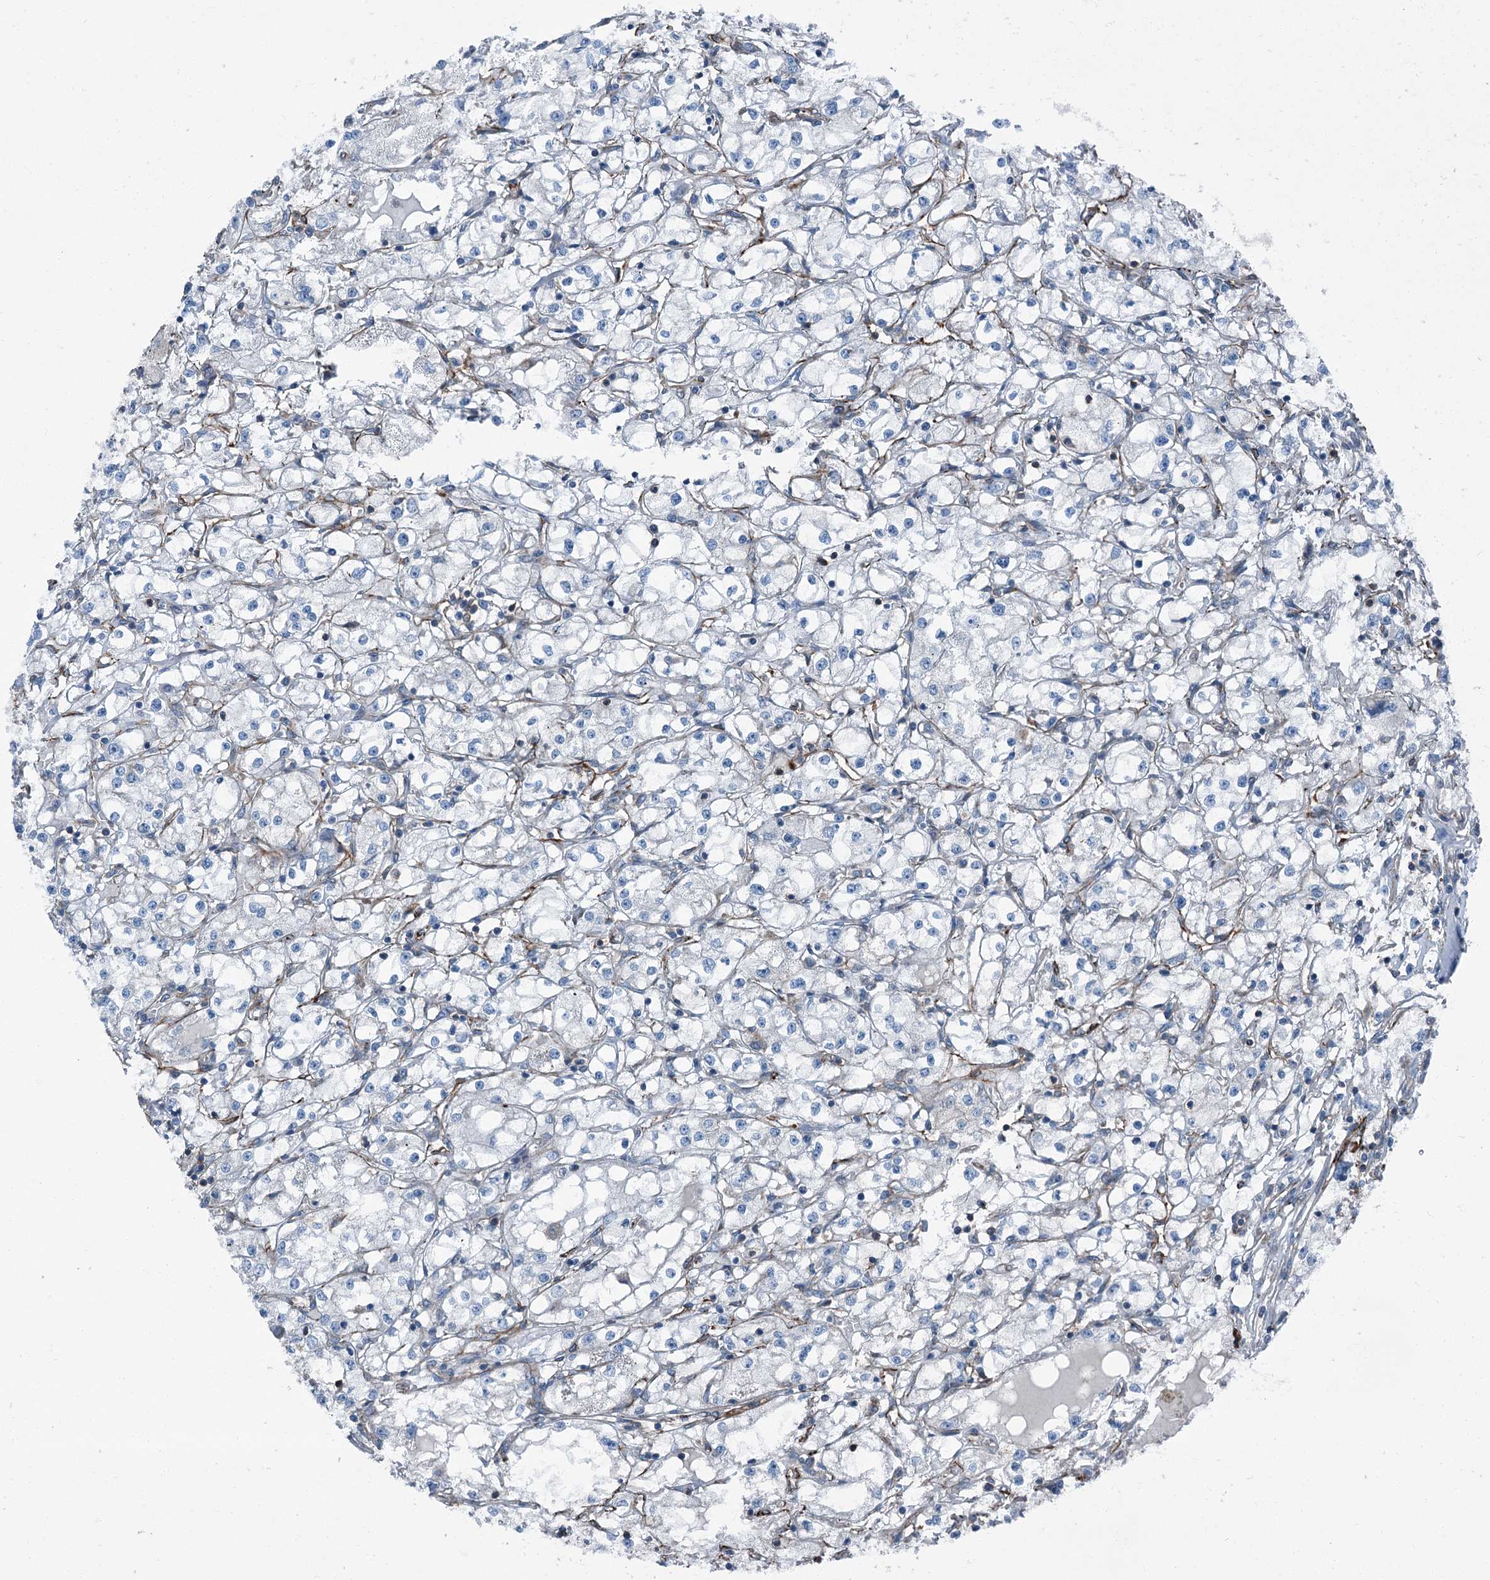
{"staining": {"intensity": "negative", "quantity": "none", "location": "none"}, "tissue": "renal cancer", "cell_type": "Tumor cells", "image_type": "cancer", "snomed": [{"axis": "morphology", "description": "Adenocarcinoma, NOS"}, {"axis": "topography", "description": "Kidney"}], "caption": "Immunohistochemical staining of renal adenocarcinoma displays no significant expression in tumor cells.", "gene": "AXL", "patient": {"sex": "male", "age": 56}}